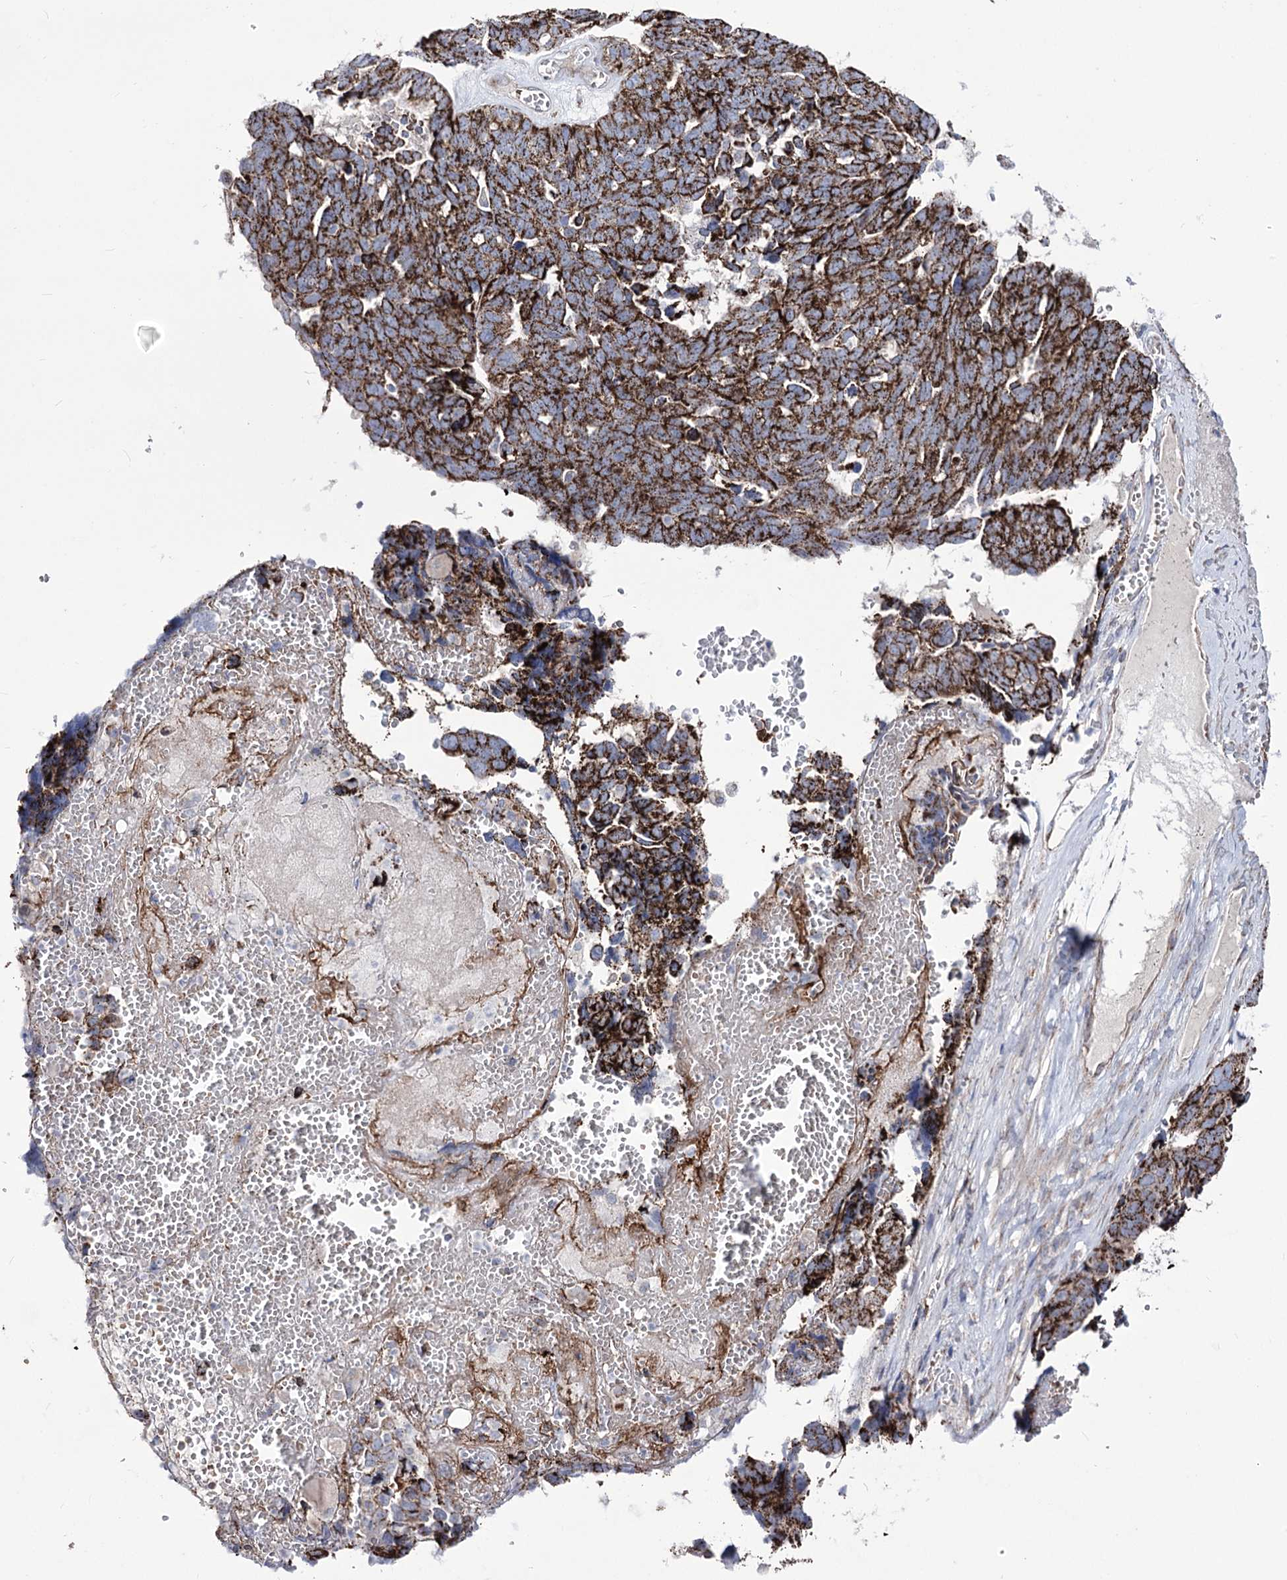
{"staining": {"intensity": "strong", "quantity": ">75%", "location": "cytoplasmic/membranous"}, "tissue": "ovarian cancer", "cell_type": "Tumor cells", "image_type": "cancer", "snomed": [{"axis": "morphology", "description": "Cystadenocarcinoma, serous, NOS"}, {"axis": "topography", "description": "Ovary"}], "caption": "There is high levels of strong cytoplasmic/membranous positivity in tumor cells of ovarian cancer, as demonstrated by immunohistochemical staining (brown color).", "gene": "OSBPL5", "patient": {"sex": "female", "age": 79}}